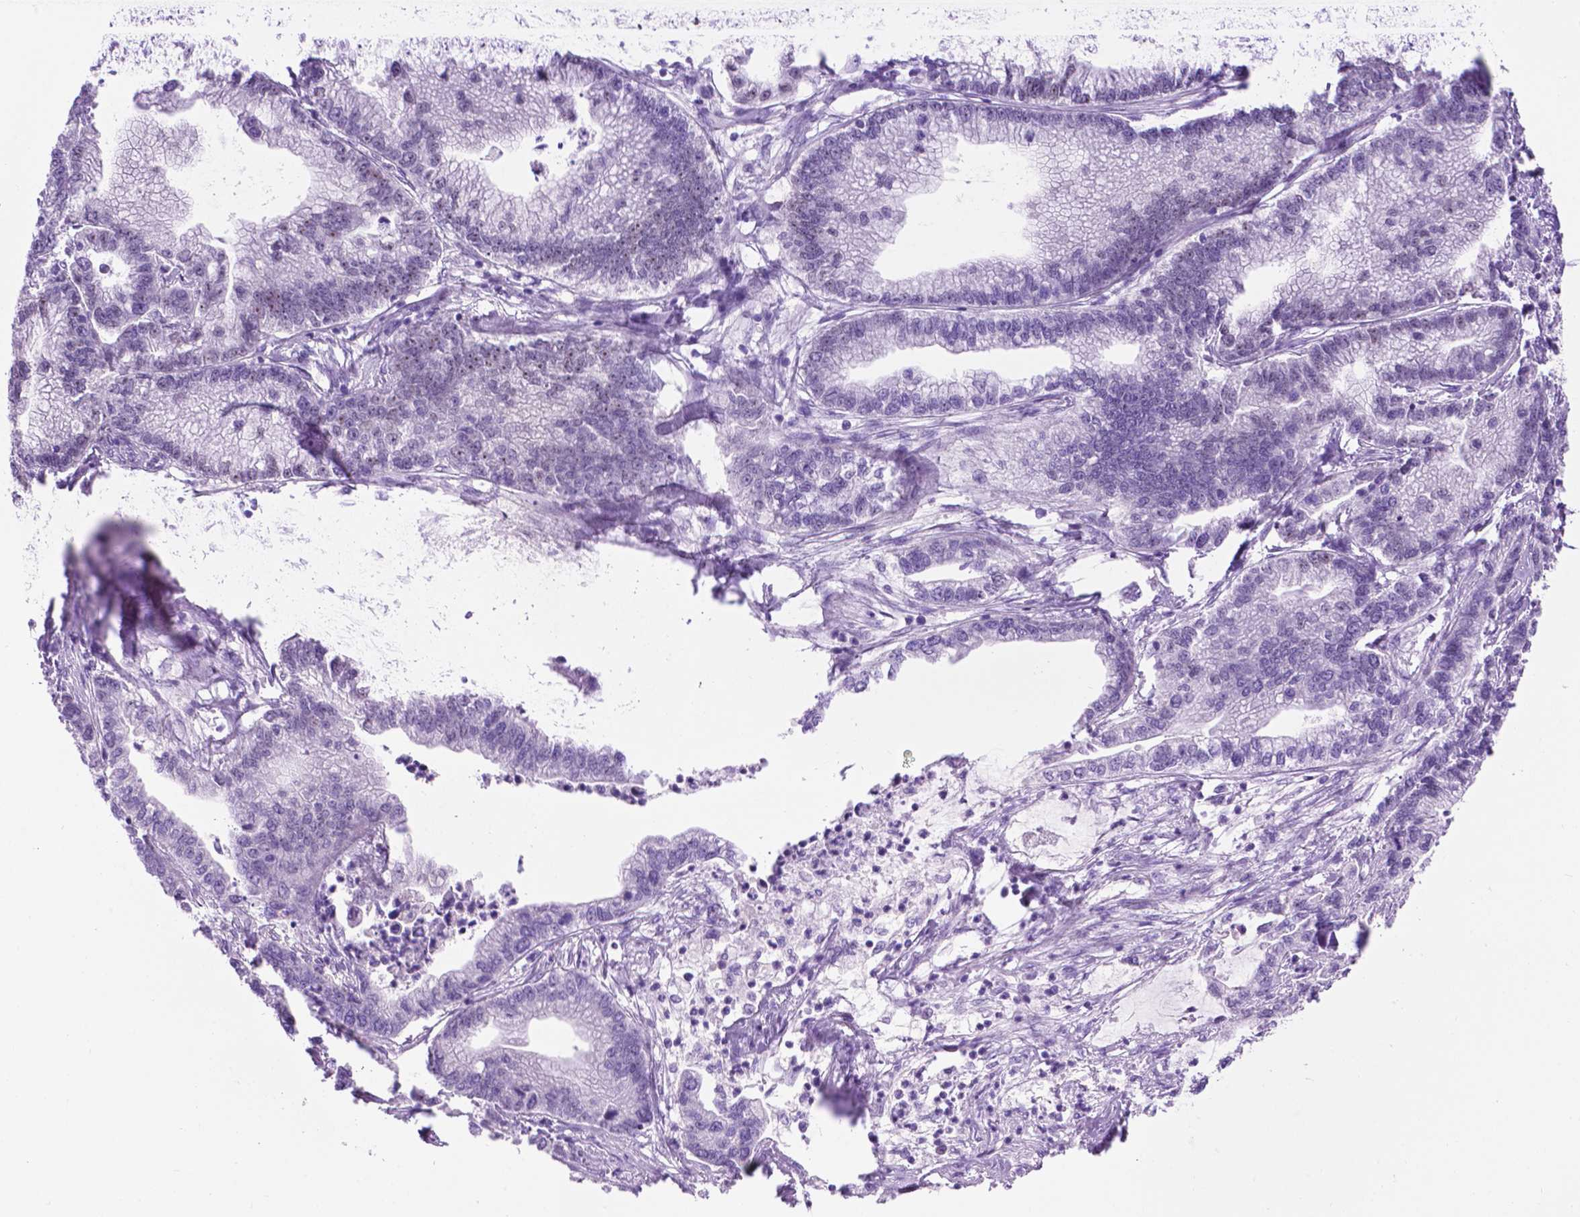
{"staining": {"intensity": "negative", "quantity": "none", "location": "none"}, "tissue": "stomach cancer", "cell_type": "Tumor cells", "image_type": "cancer", "snomed": [{"axis": "morphology", "description": "Adenocarcinoma, NOS"}, {"axis": "topography", "description": "Stomach"}], "caption": "Immunohistochemistry of stomach adenocarcinoma exhibits no positivity in tumor cells.", "gene": "TACSTD2", "patient": {"sex": "male", "age": 83}}